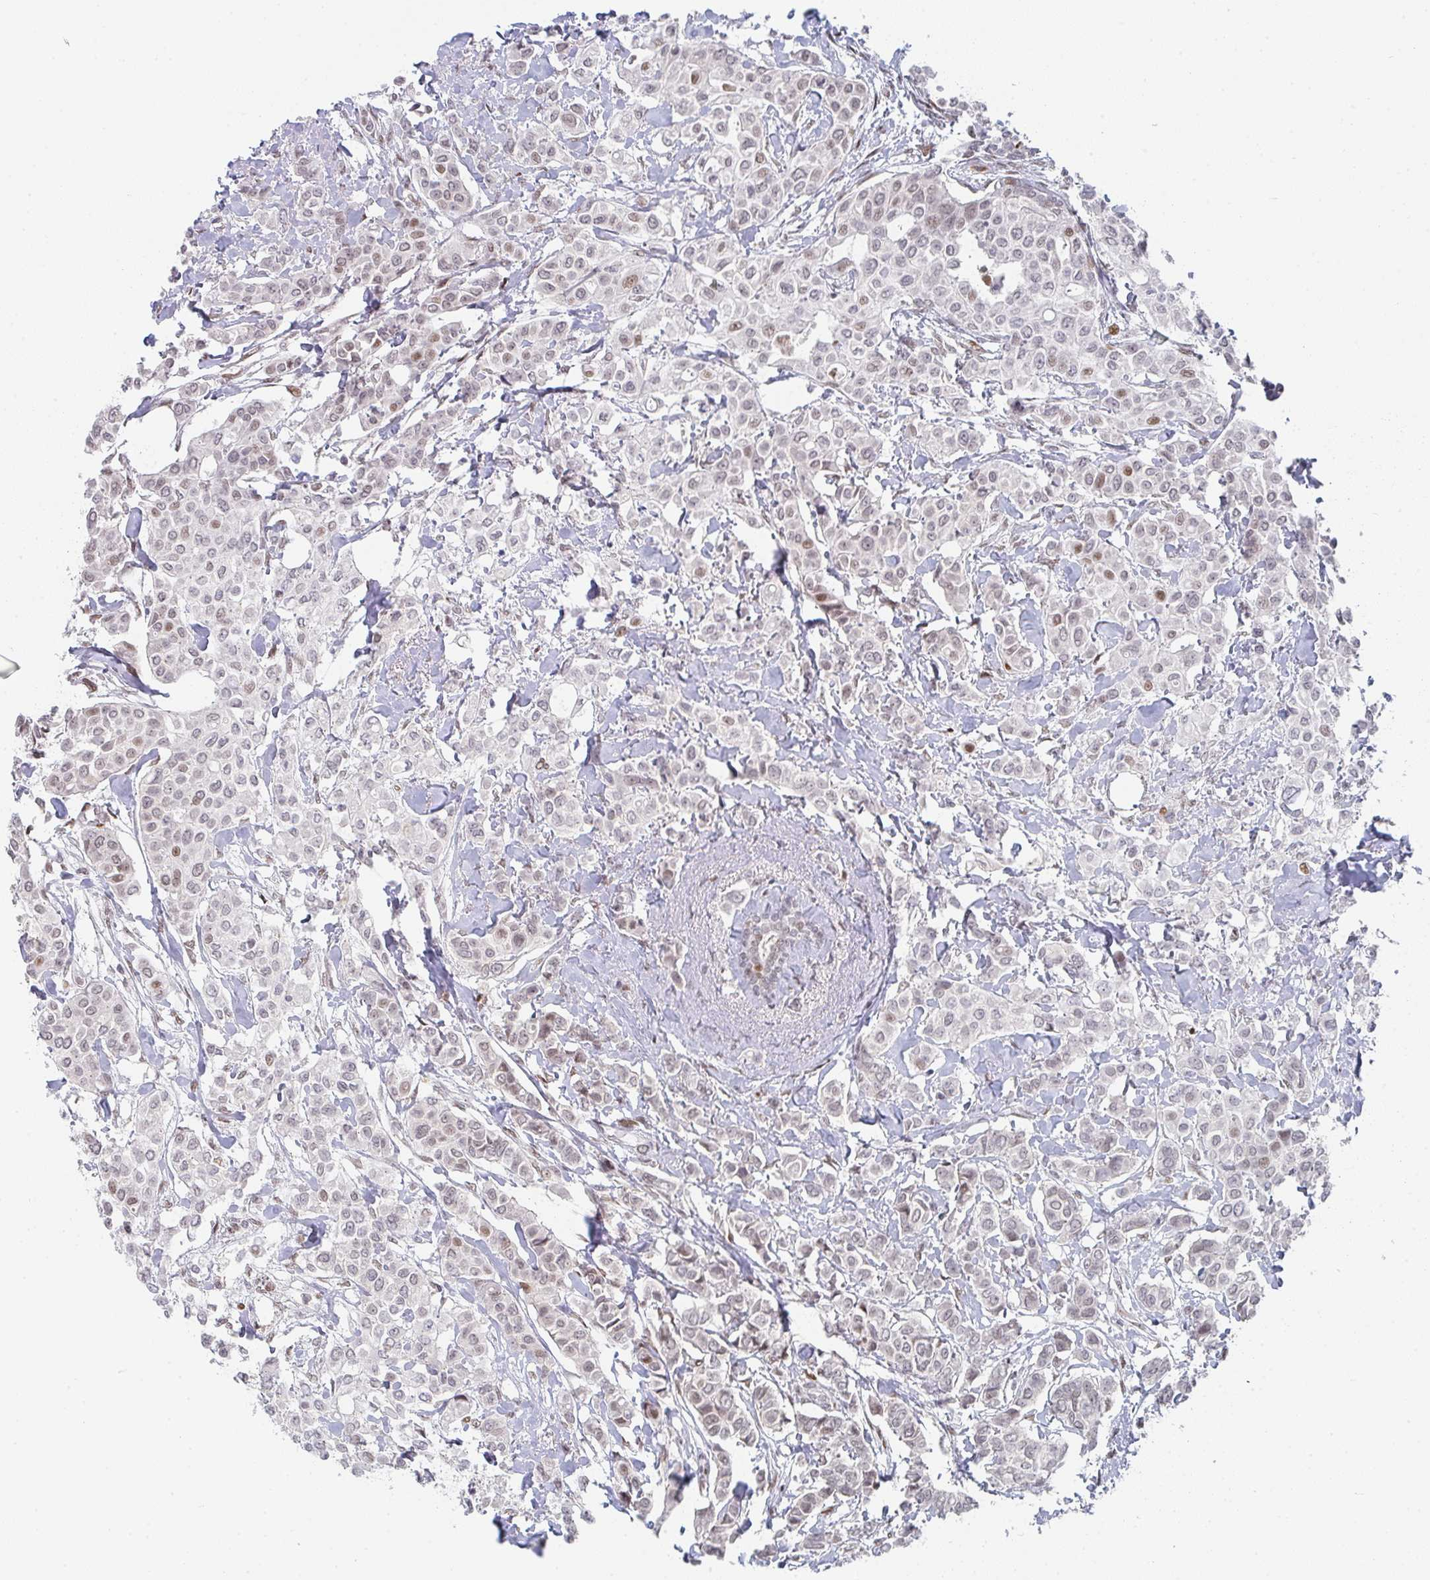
{"staining": {"intensity": "weak", "quantity": "25%-75%", "location": "nuclear"}, "tissue": "breast cancer", "cell_type": "Tumor cells", "image_type": "cancer", "snomed": [{"axis": "morphology", "description": "Lobular carcinoma"}, {"axis": "topography", "description": "Breast"}], "caption": "Breast cancer (lobular carcinoma) stained for a protein exhibits weak nuclear positivity in tumor cells. (DAB IHC, brown staining for protein, blue staining for nuclei).", "gene": "LIN54", "patient": {"sex": "female", "age": 51}}